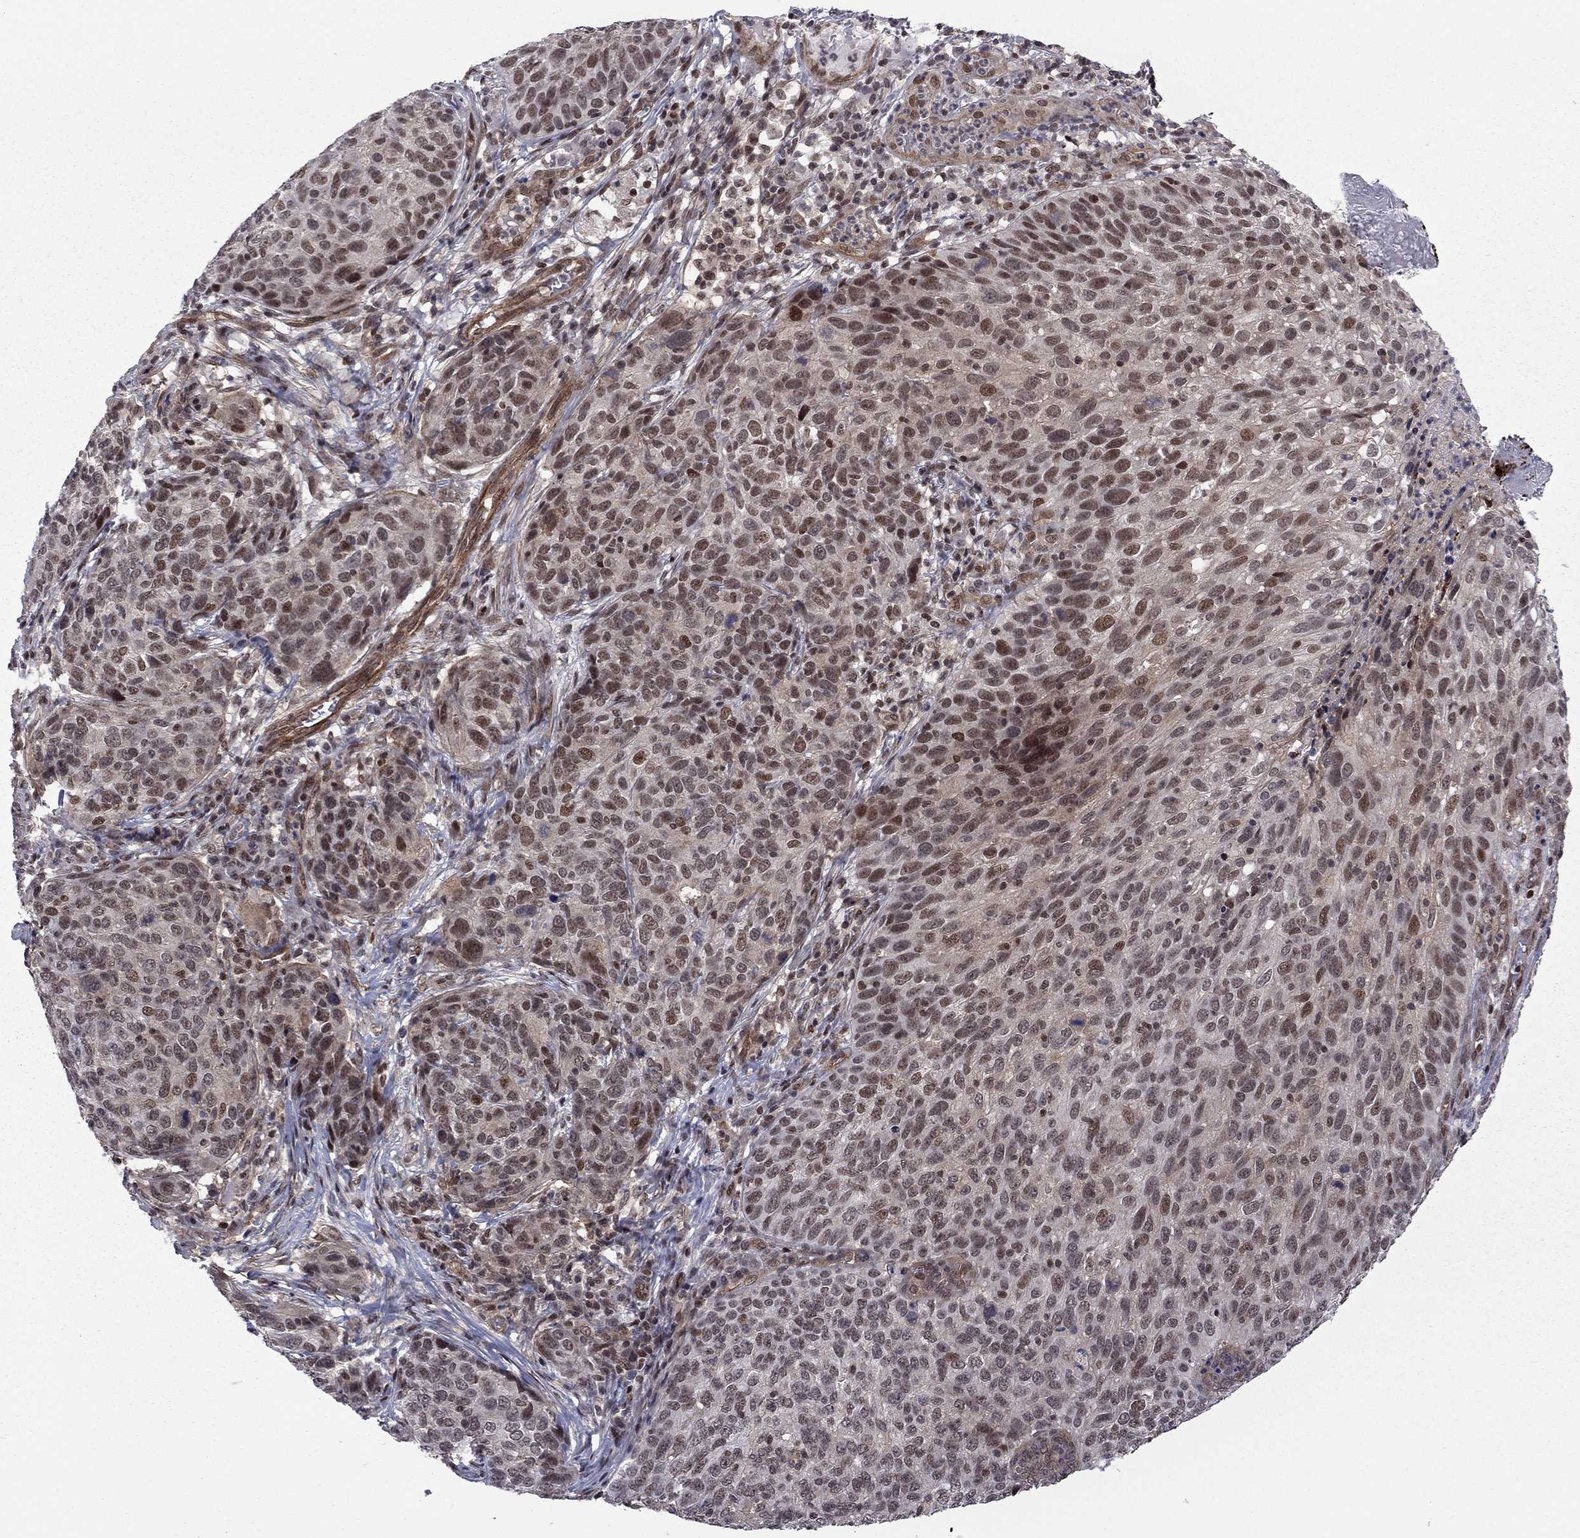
{"staining": {"intensity": "strong", "quantity": "25%-75%", "location": "nuclear"}, "tissue": "skin cancer", "cell_type": "Tumor cells", "image_type": "cancer", "snomed": [{"axis": "morphology", "description": "Squamous cell carcinoma, NOS"}, {"axis": "topography", "description": "Skin"}], "caption": "Human skin cancer (squamous cell carcinoma) stained for a protein (brown) exhibits strong nuclear positive positivity in approximately 25%-75% of tumor cells.", "gene": "BRF1", "patient": {"sex": "male", "age": 92}}